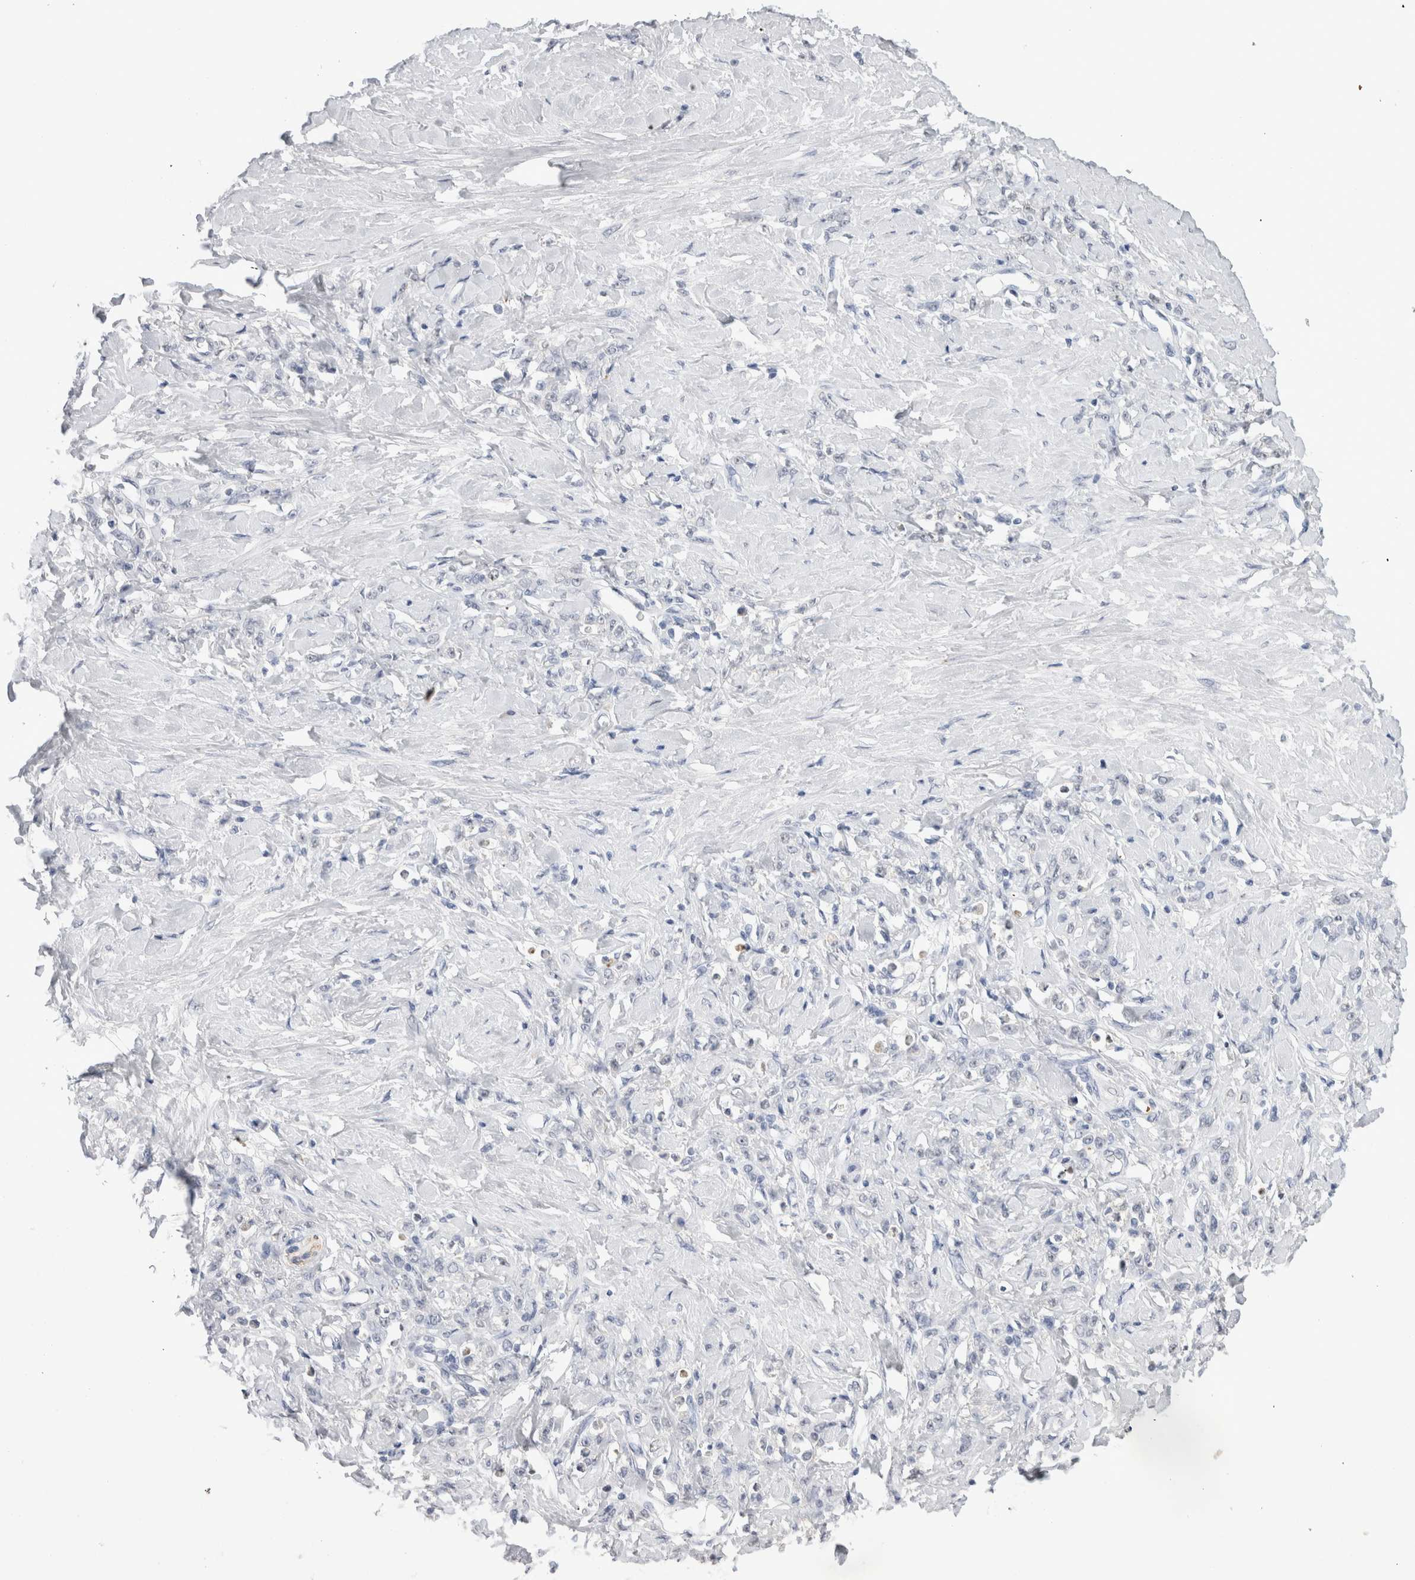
{"staining": {"intensity": "negative", "quantity": "none", "location": "none"}, "tissue": "stomach cancer", "cell_type": "Tumor cells", "image_type": "cancer", "snomed": [{"axis": "morphology", "description": "Adenocarcinoma, NOS"}, {"axis": "topography", "description": "Stomach"}], "caption": "This is an immunohistochemistry (IHC) photomicrograph of human adenocarcinoma (stomach). There is no staining in tumor cells.", "gene": "CADM3", "patient": {"sex": "male", "age": 82}}